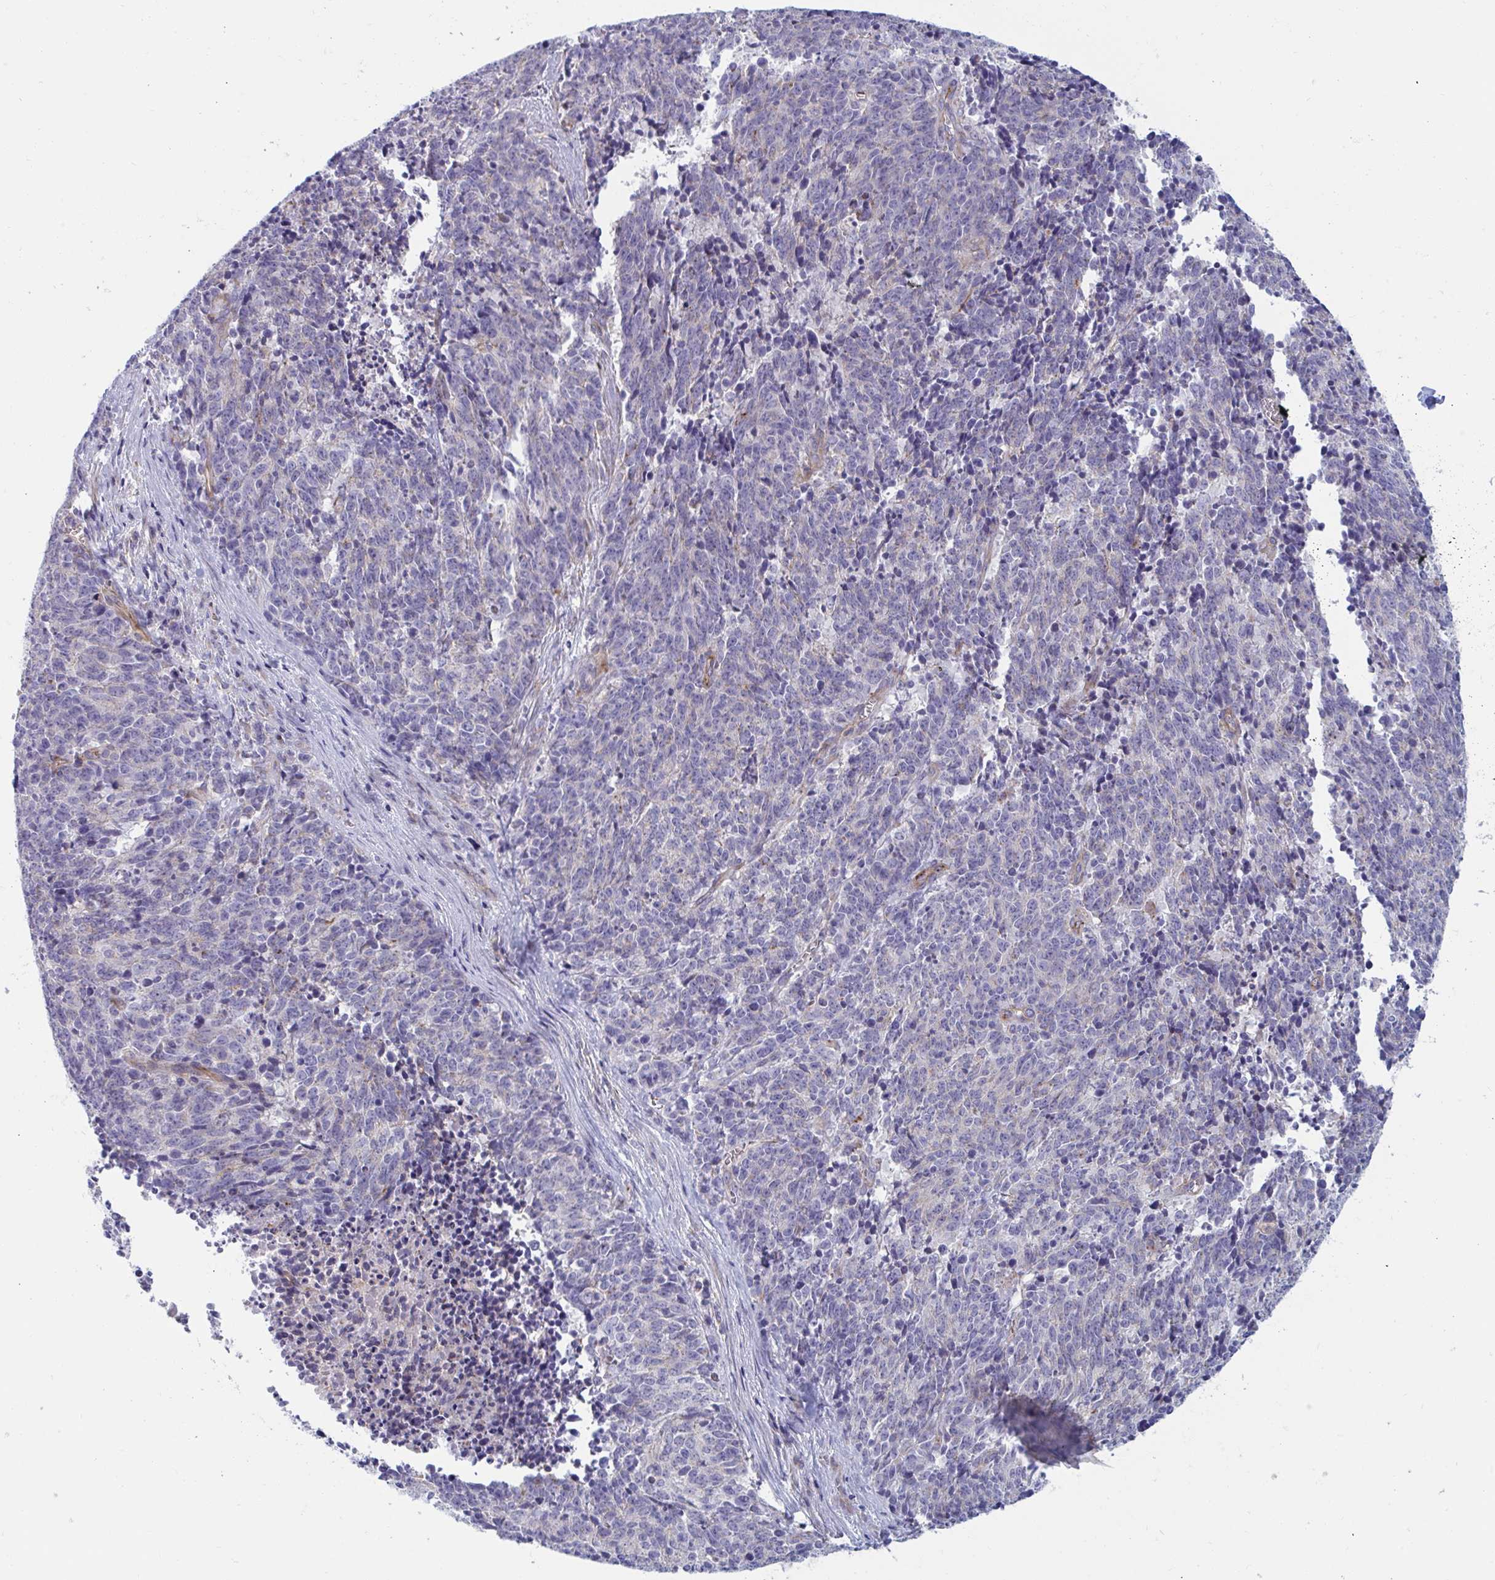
{"staining": {"intensity": "negative", "quantity": "none", "location": "none"}, "tissue": "cervical cancer", "cell_type": "Tumor cells", "image_type": "cancer", "snomed": [{"axis": "morphology", "description": "Squamous cell carcinoma, NOS"}, {"axis": "topography", "description": "Cervix"}], "caption": "IHC image of cervical squamous cell carcinoma stained for a protein (brown), which shows no staining in tumor cells.", "gene": "SLC9A6", "patient": {"sex": "female", "age": 29}}